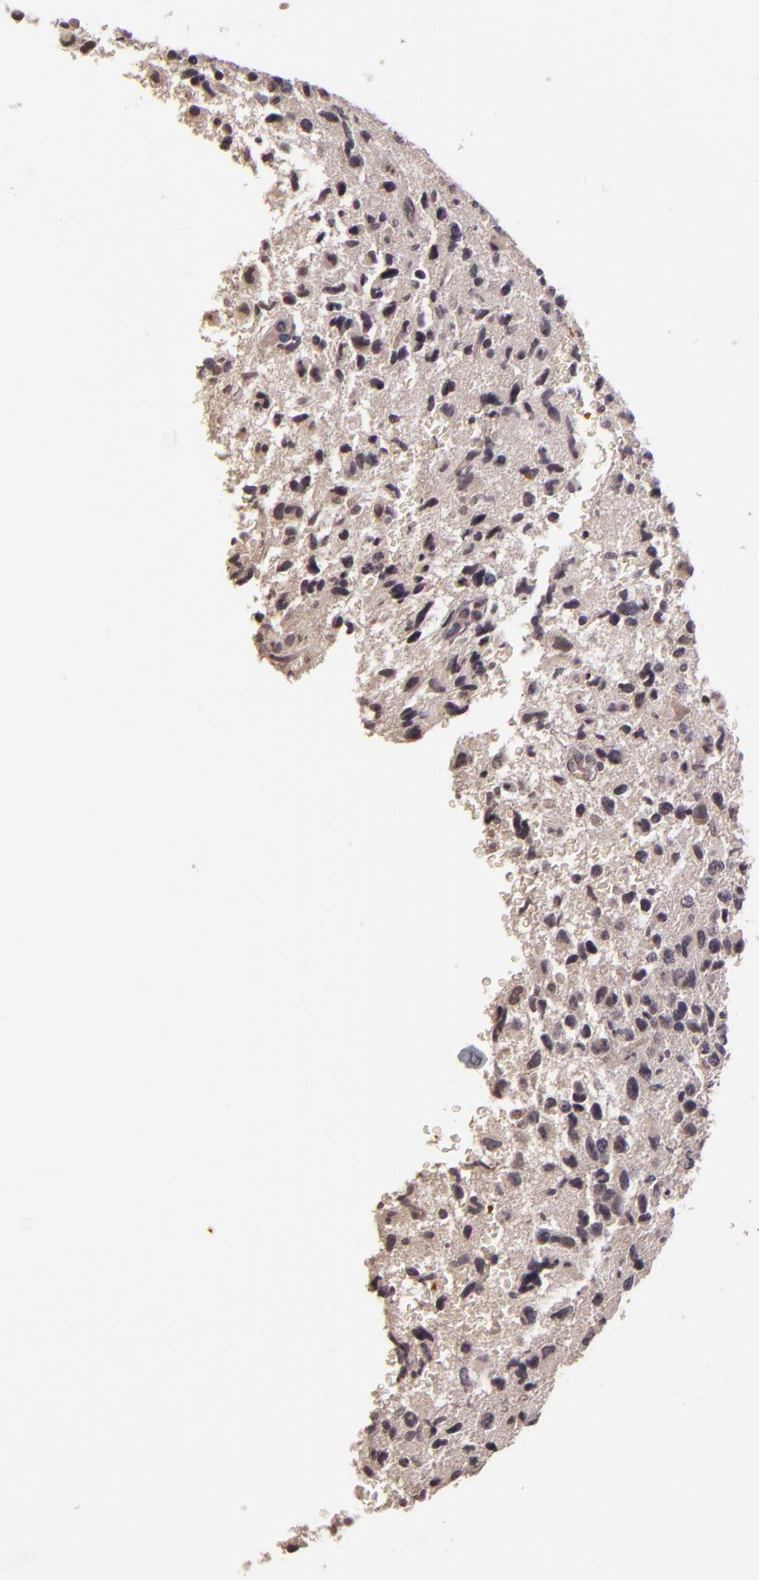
{"staining": {"intensity": "negative", "quantity": "none", "location": "none"}, "tissue": "glioma", "cell_type": "Tumor cells", "image_type": "cancer", "snomed": [{"axis": "morphology", "description": "Glioma, malignant, High grade"}, {"axis": "topography", "description": "Brain"}], "caption": "The image displays no significant positivity in tumor cells of malignant glioma (high-grade).", "gene": "TFF1", "patient": {"sex": "female", "age": 60}}